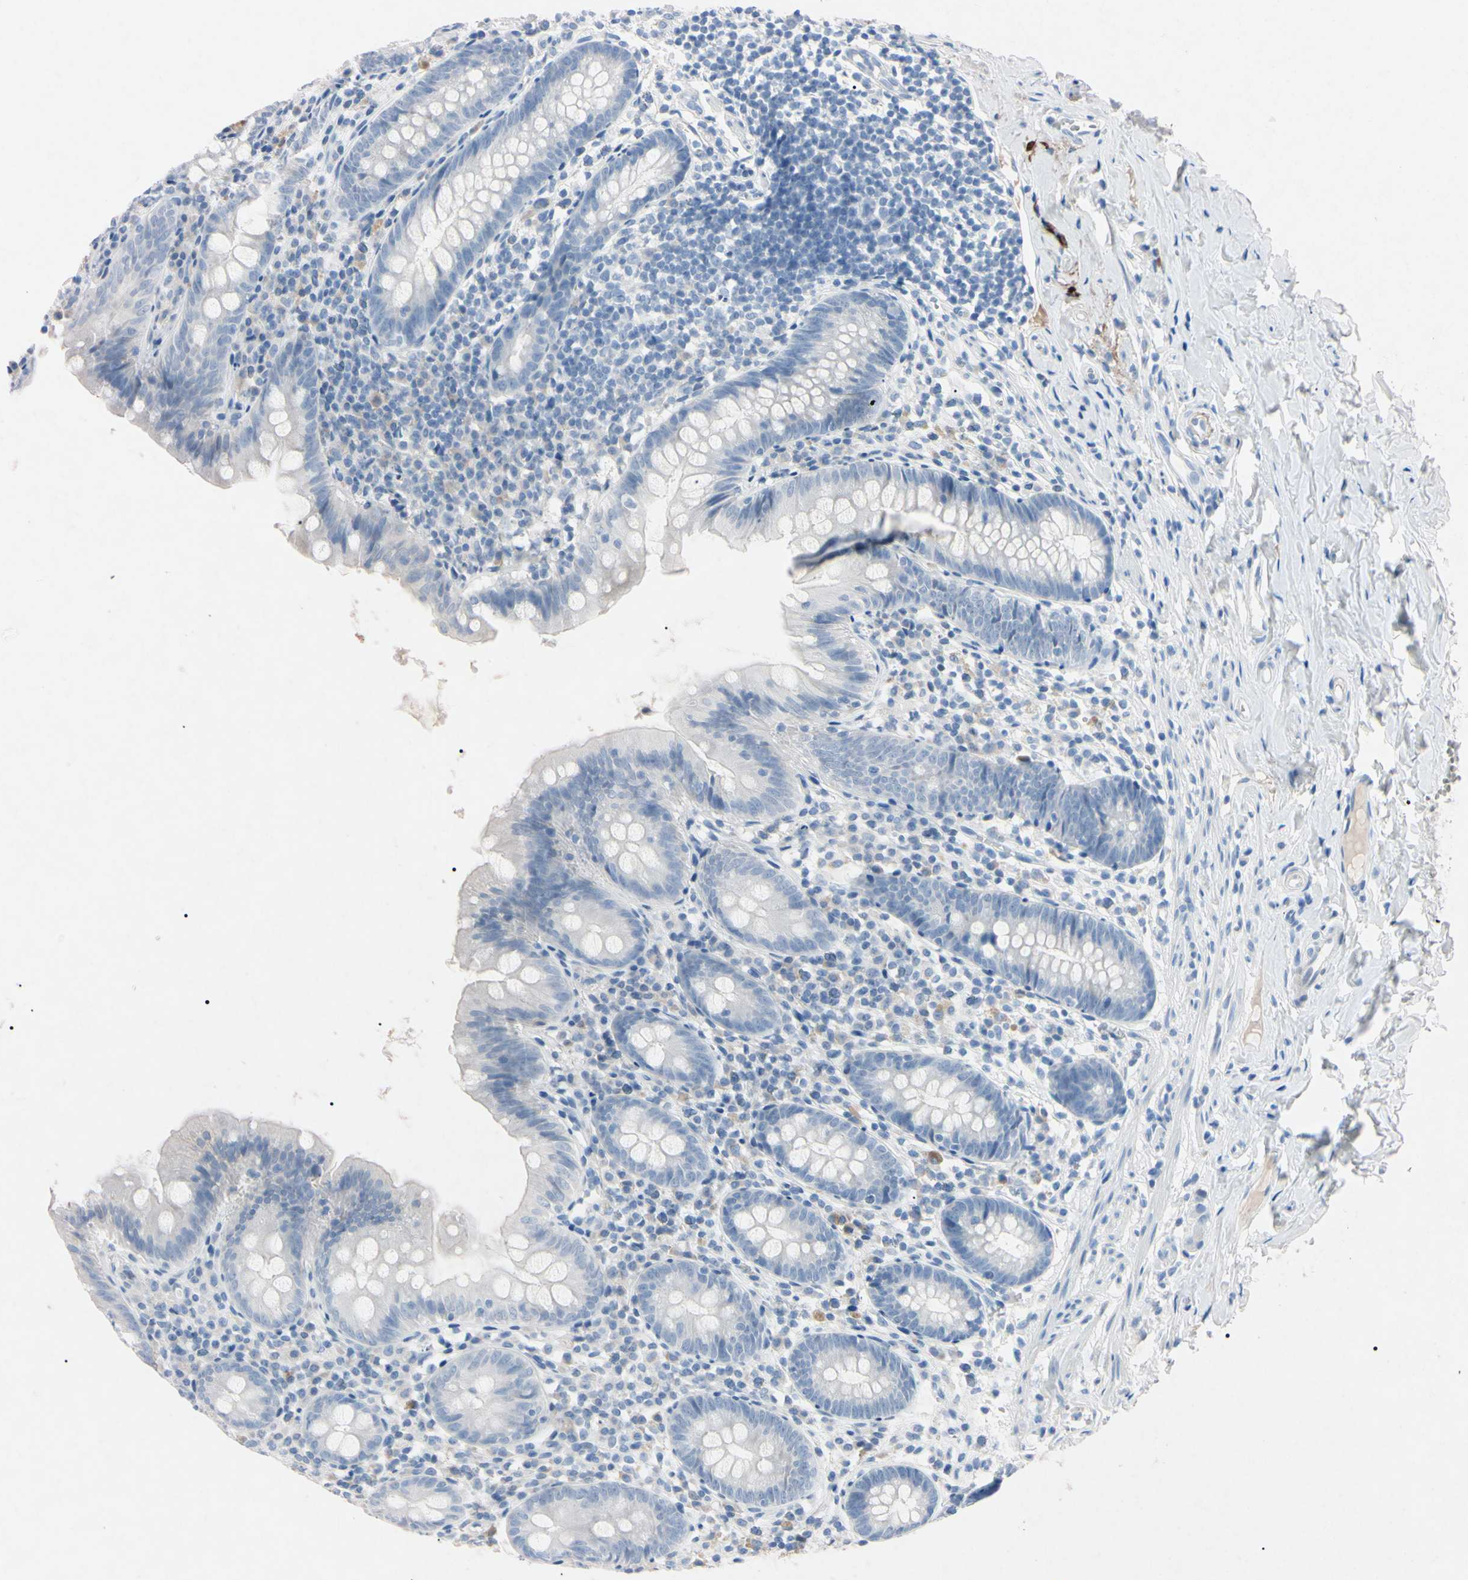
{"staining": {"intensity": "negative", "quantity": "none", "location": "none"}, "tissue": "appendix", "cell_type": "Glandular cells", "image_type": "normal", "snomed": [{"axis": "morphology", "description": "Normal tissue, NOS"}, {"axis": "topography", "description": "Appendix"}], "caption": "A high-resolution histopathology image shows immunohistochemistry (IHC) staining of normal appendix, which shows no significant expression in glandular cells. Nuclei are stained in blue.", "gene": "ELN", "patient": {"sex": "male", "age": 52}}